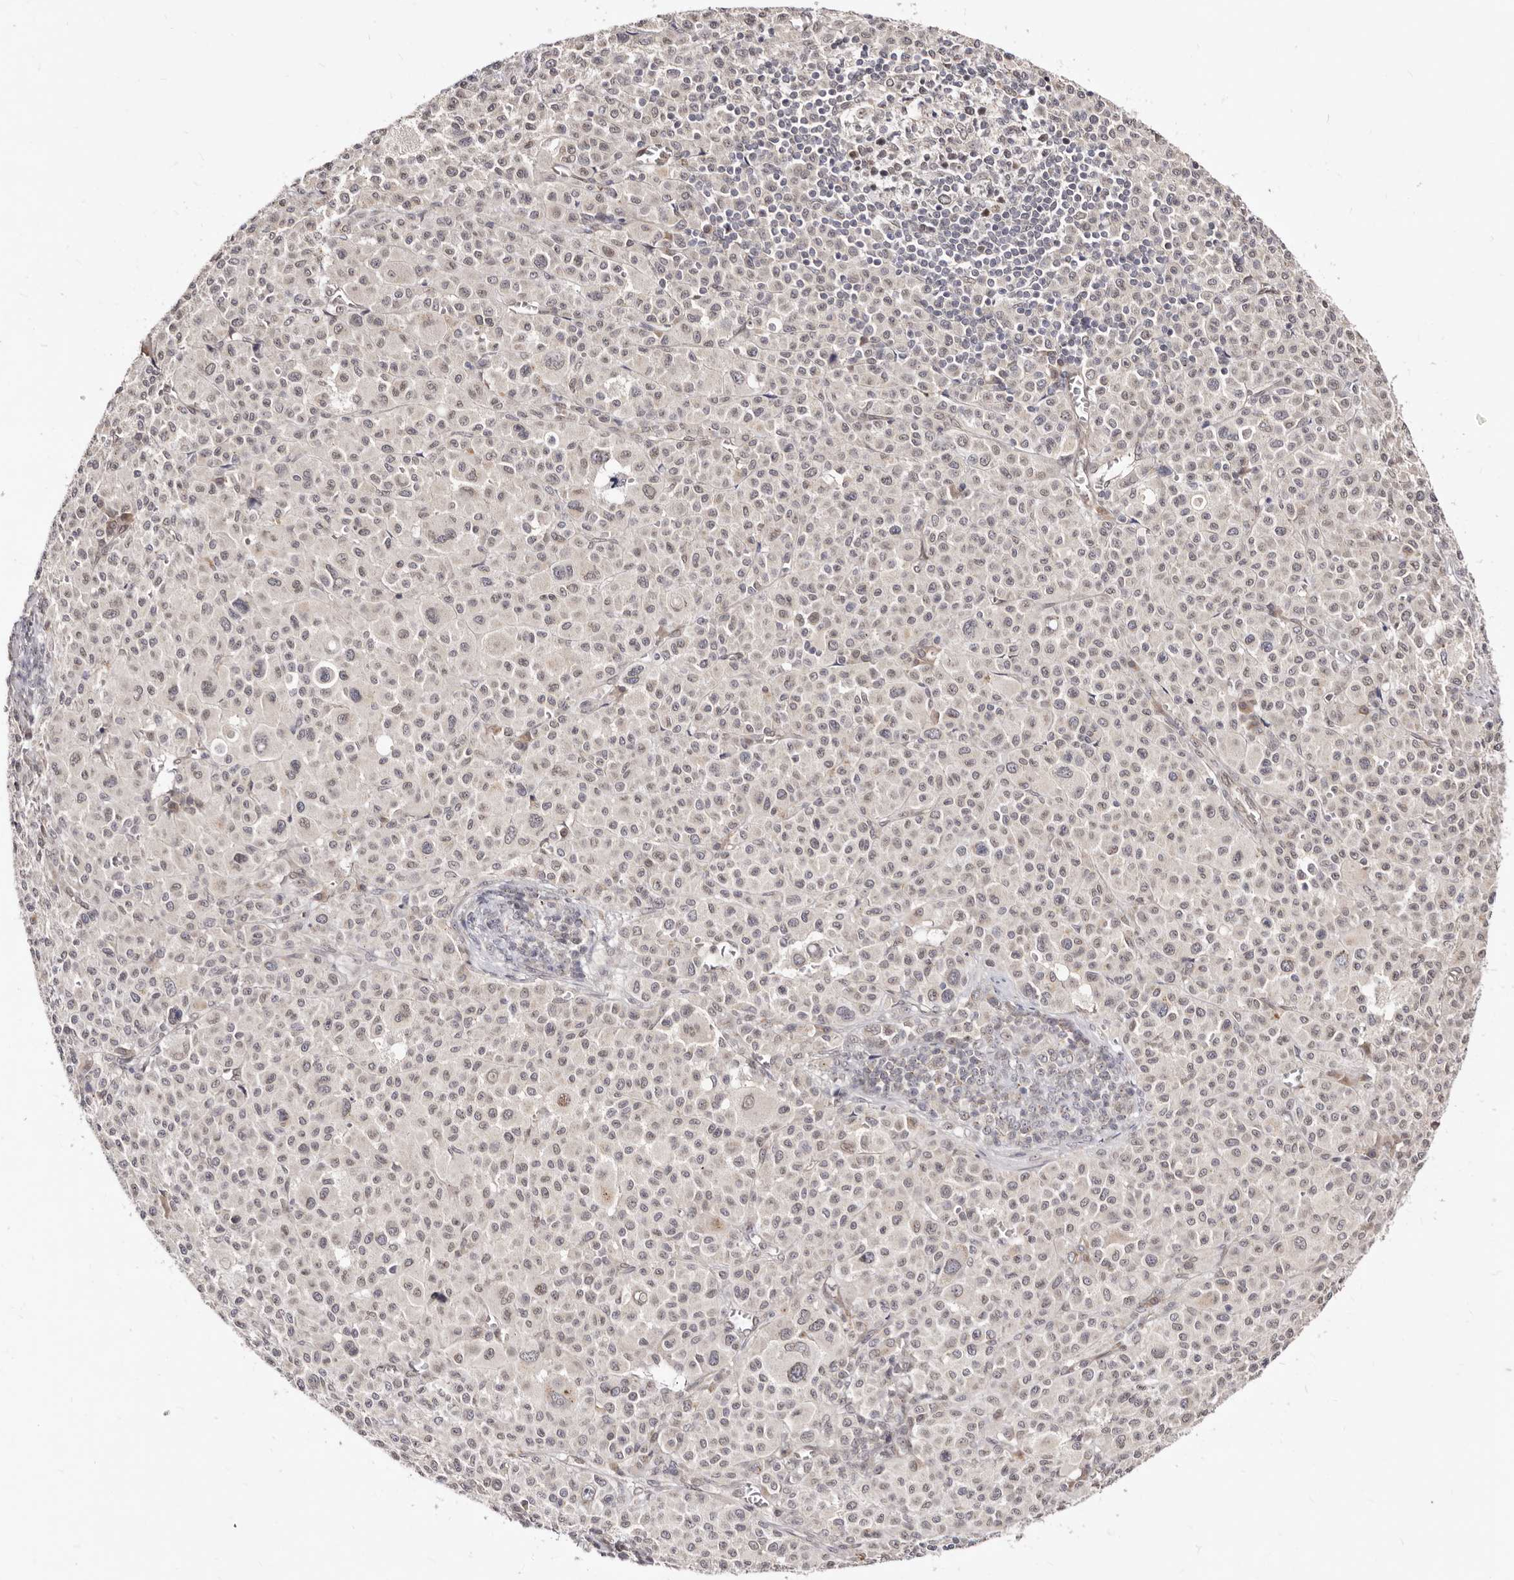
{"staining": {"intensity": "weak", "quantity": "25%-75%", "location": "nuclear"}, "tissue": "melanoma", "cell_type": "Tumor cells", "image_type": "cancer", "snomed": [{"axis": "morphology", "description": "Malignant melanoma, Metastatic site"}, {"axis": "topography", "description": "Skin"}], "caption": "Malignant melanoma (metastatic site) was stained to show a protein in brown. There is low levels of weak nuclear staining in approximately 25%-75% of tumor cells. The staining was performed using DAB (3,3'-diaminobenzidine) to visualize the protein expression in brown, while the nuclei were stained in blue with hematoxylin (Magnification: 20x).", "gene": "LCORL", "patient": {"sex": "female", "age": 74}}